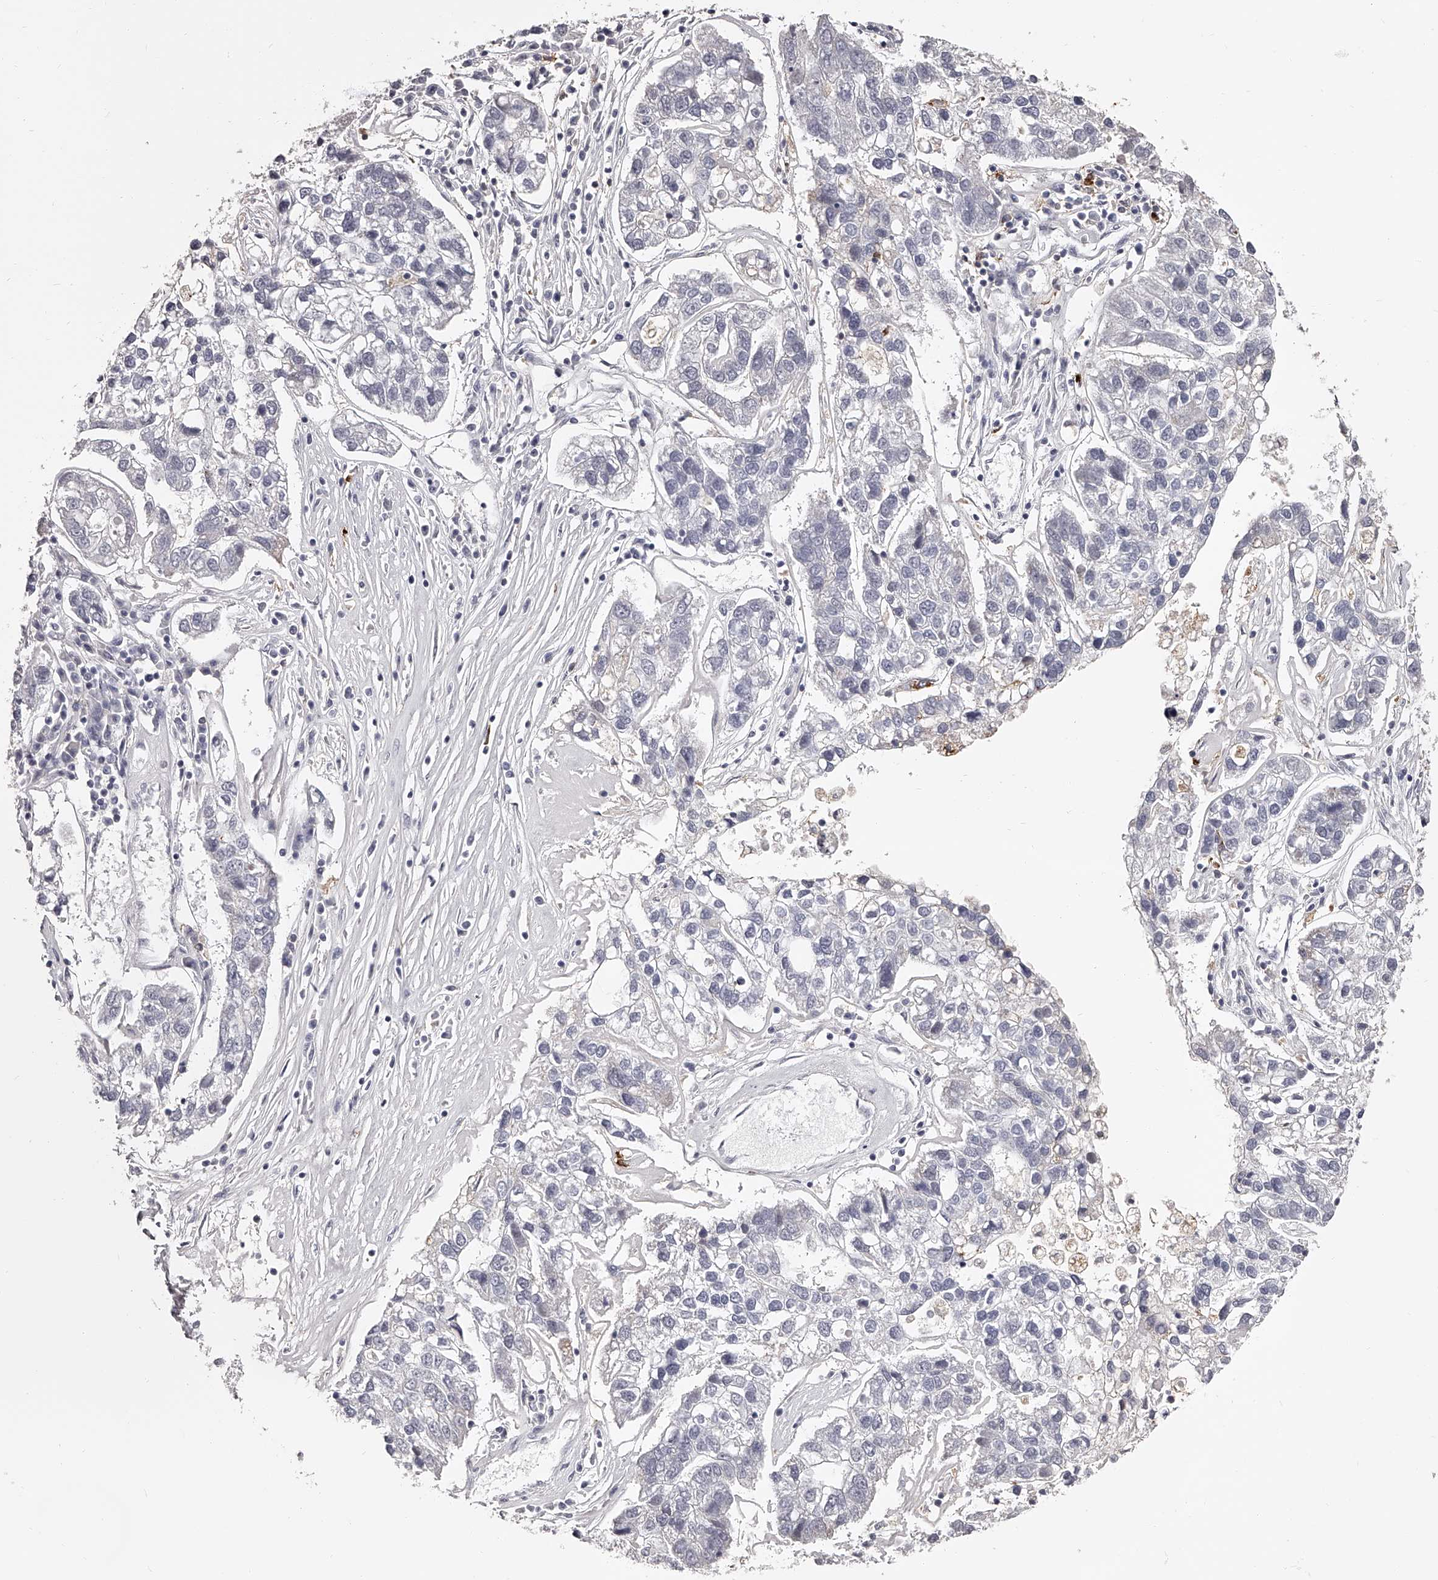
{"staining": {"intensity": "negative", "quantity": "none", "location": "none"}, "tissue": "pancreatic cancer", "cell_type": "Tumor cells", "image_type": "cancer", "snomed": [{"axis": "morphology", "description": "Adenocarcinoma, NOS"}, {"axis": "topography", "description": "Pancreas"}], "caption": "IHC photomicrograph of pancreatic cancer stained for a protein (brown), which reveals no expression in tumor cells.", "gene": "PACSIN1", "patient": {"sex": "female", "age": 61}}